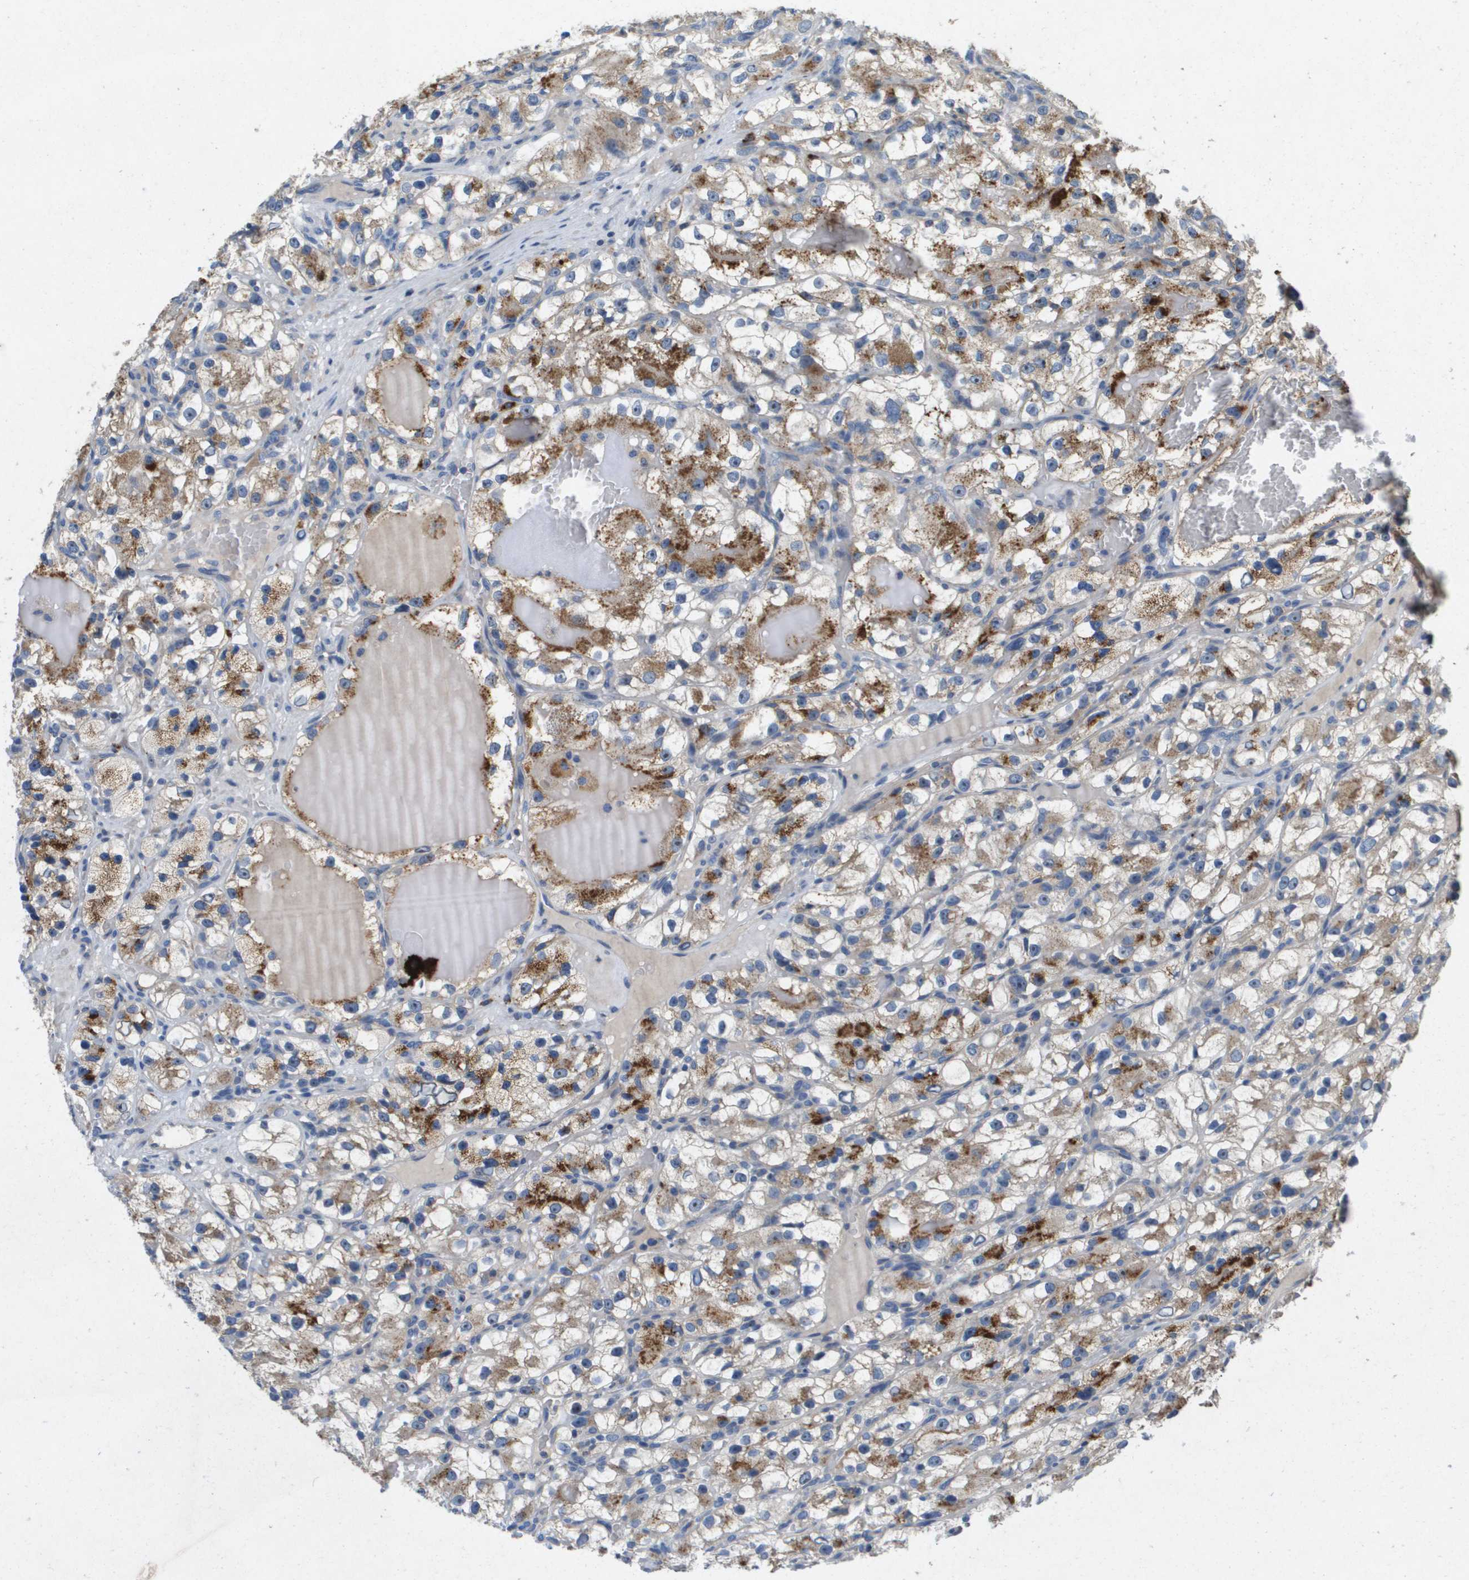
{"staining": {"intensity": "moderate", "quantity": "<25%", "location": "cytoplasmic/membranous"}, "tissue": "renal cancer", "cell_type": "Tumor cells", "image_type": "cancer", "snomed": [{"axis": "morphology", "description": "Adenocarcinoma, NOS"}, {"axis": "topography", "description": "Kidney"}], "caption": "A brown stain highlights moderate cytoplasmic/membranous staining of a protein in human renal cancer tumor cells. The staining was performed using DAB, with brown indicating positive protein expression. Nuclei are stained blue with hematoxylin.", "gene": "B3GNT5", "patient": {"sex": "female", "age": 57}}